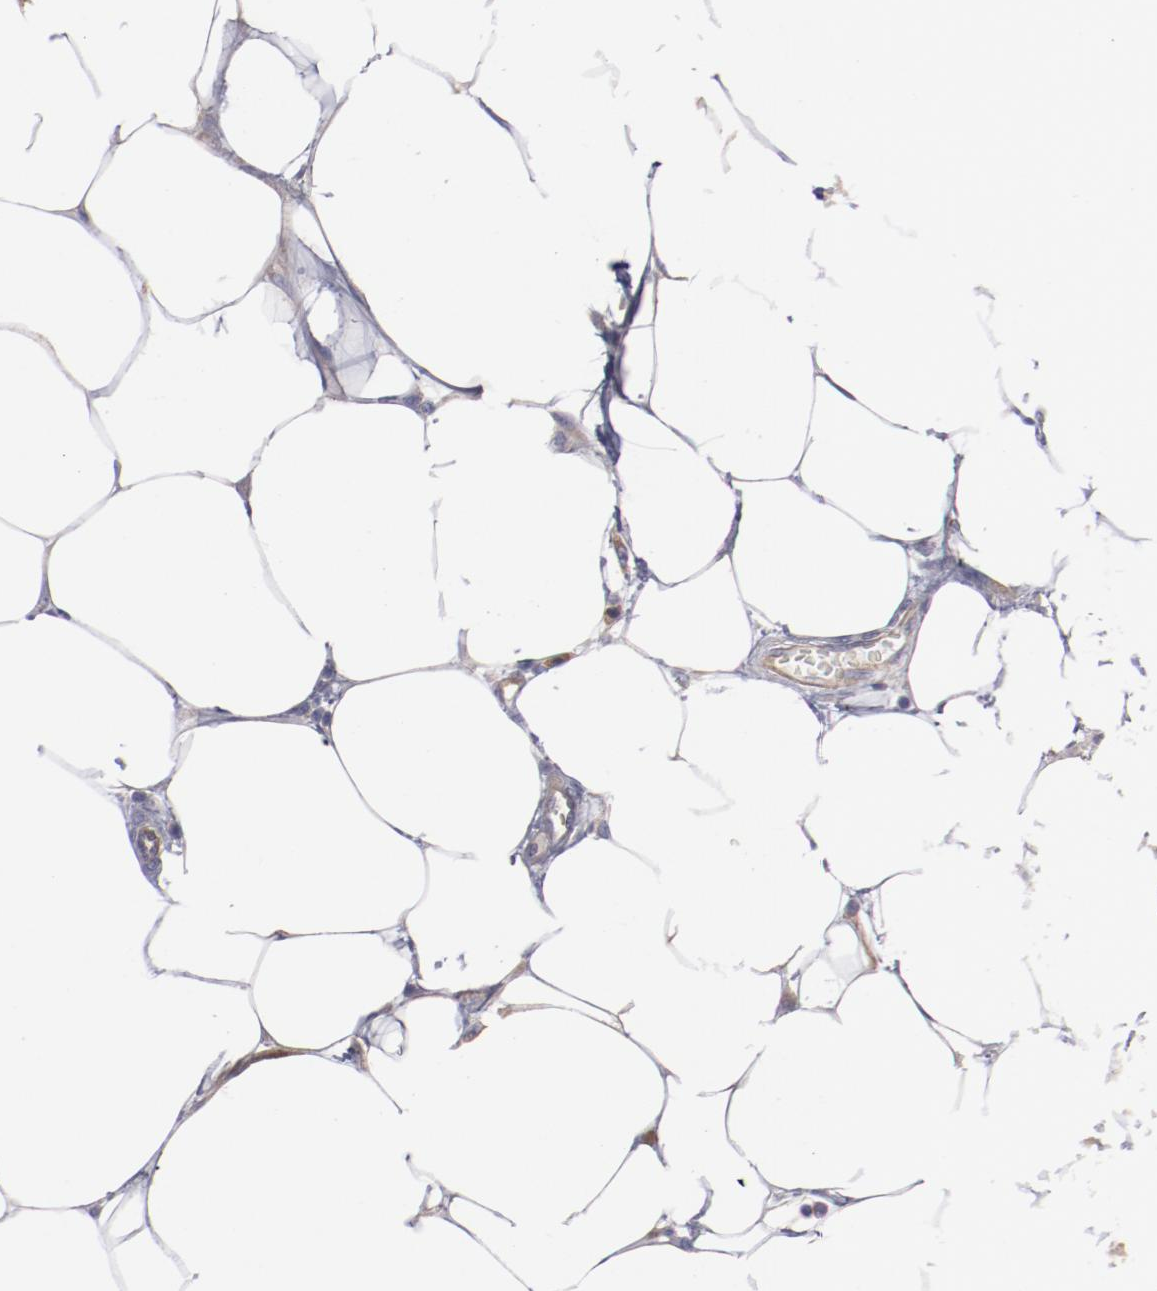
{"staining": {"intensity": "weak", "quantity": ">75%", "location": "cytoplasmic/membranous"}, "tissue": "urothelial cancer", "cell_type": "Tumor cells", "image_type": "cancer", "snomed": [{"axis": "morphology", "description": "Urothelial carcinoma, High grade"}, {"axis": "topography", "description": "Urinary bladder"}], "caption": "Brown immunohistochemical staining in human urothelial carcinoma (high-grade) reveals weak cytoplasmic/membranous positivity in approximately >75% of tumor cells.", "gene": "ENTPD5", "patient": {"sex": "male", "age": 61}}